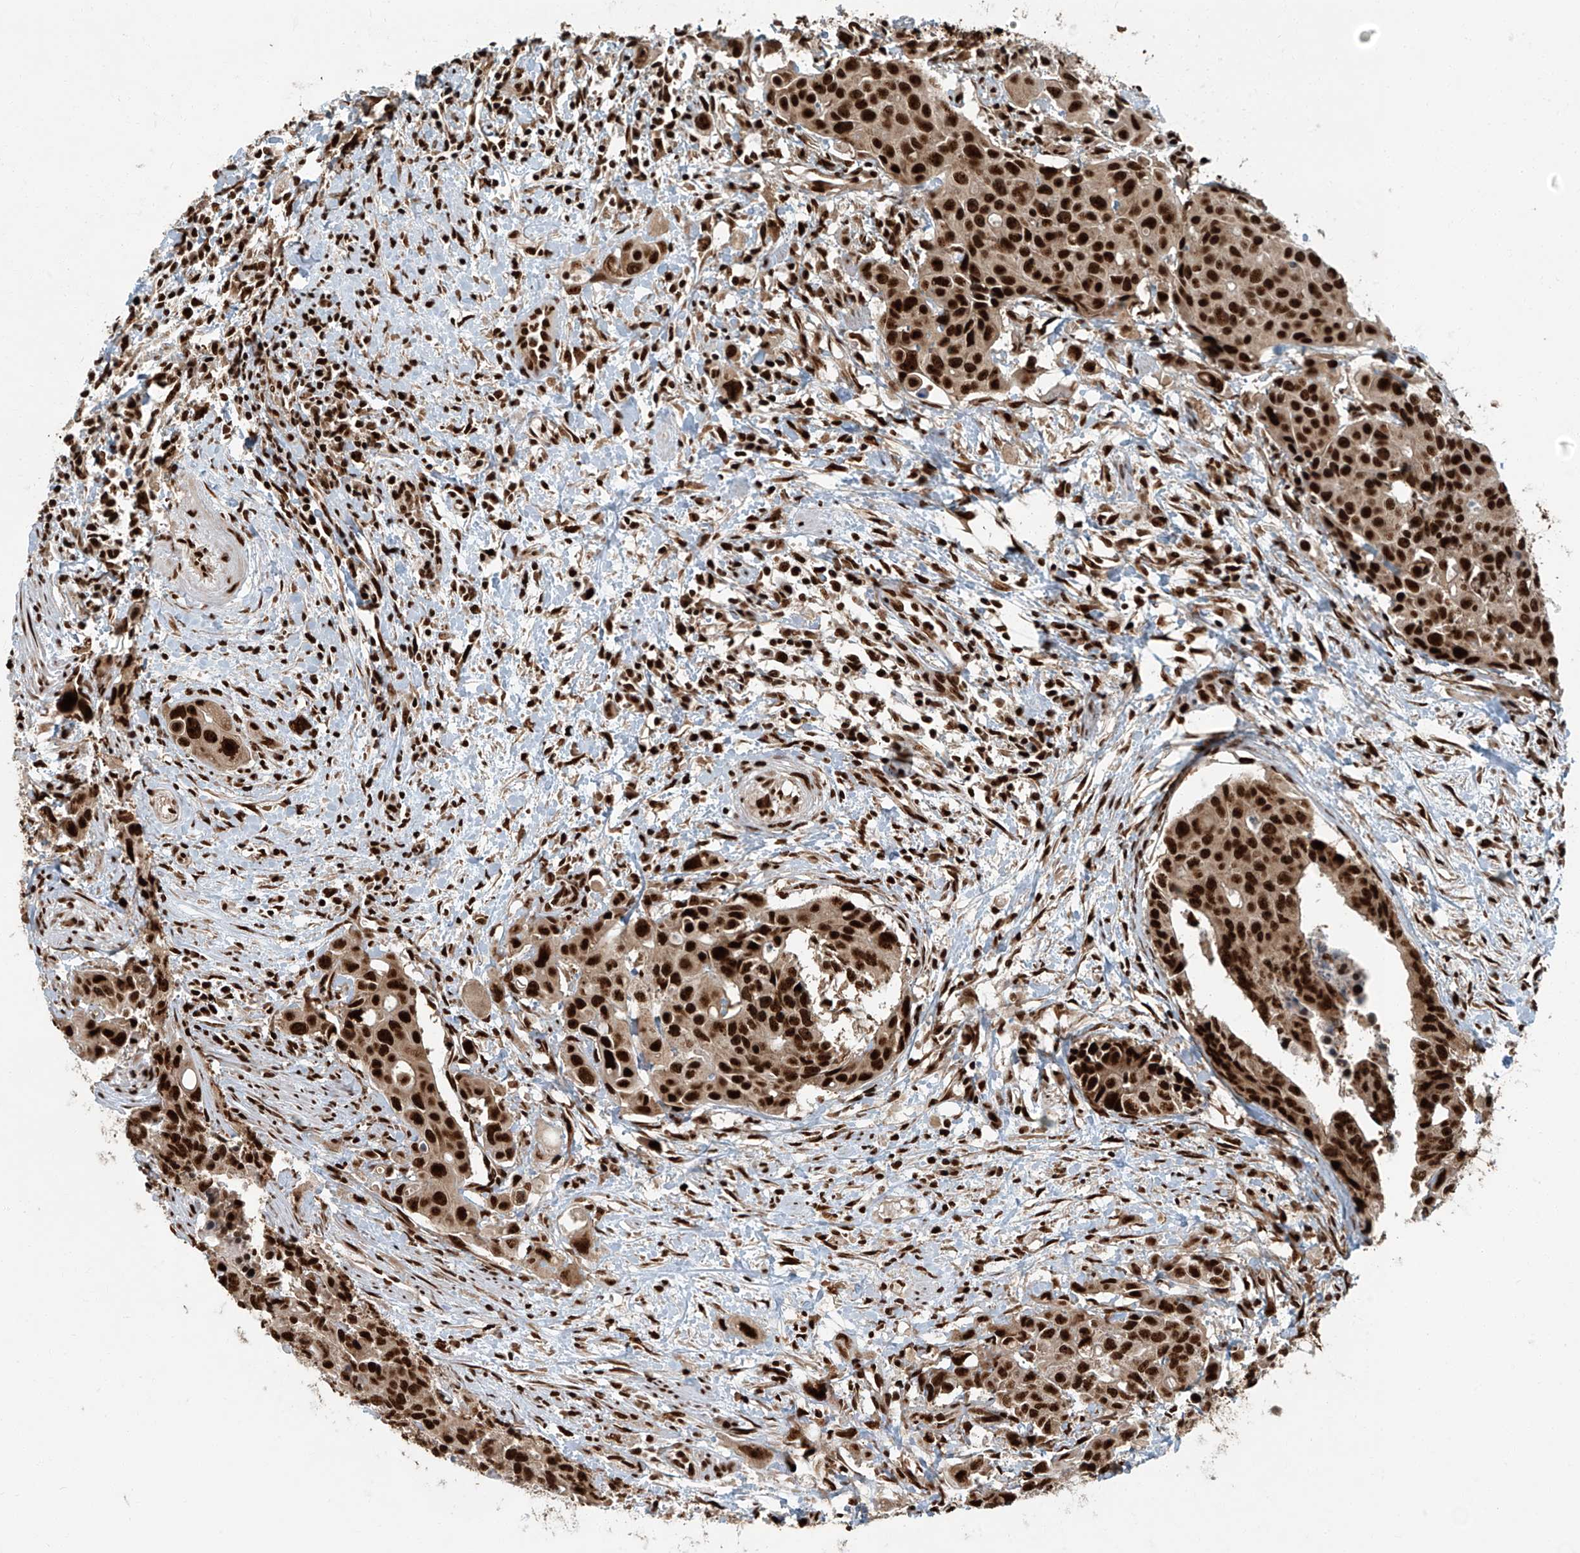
{"staining": {"intensity": "strong", "quantity": ">75%", "location": "nuclear"}, "tissue": "colorectal cancer", "cell_type": "Tumor cells", "image_type": "cancer", "snomed": [{"axis": "morphology", "description": "Adenocarcinoma, NOS"}, {"axis": "topography", "description": "Colon"}], "caption": "DAB immunohistochemical staining of human adenocarcinoma (colorectal) reveals strong nuclear protein positivity in approximately >75% of tumor cells.", "gene": "FAM193B", "patient": {"sex": "male", "age": 77}}